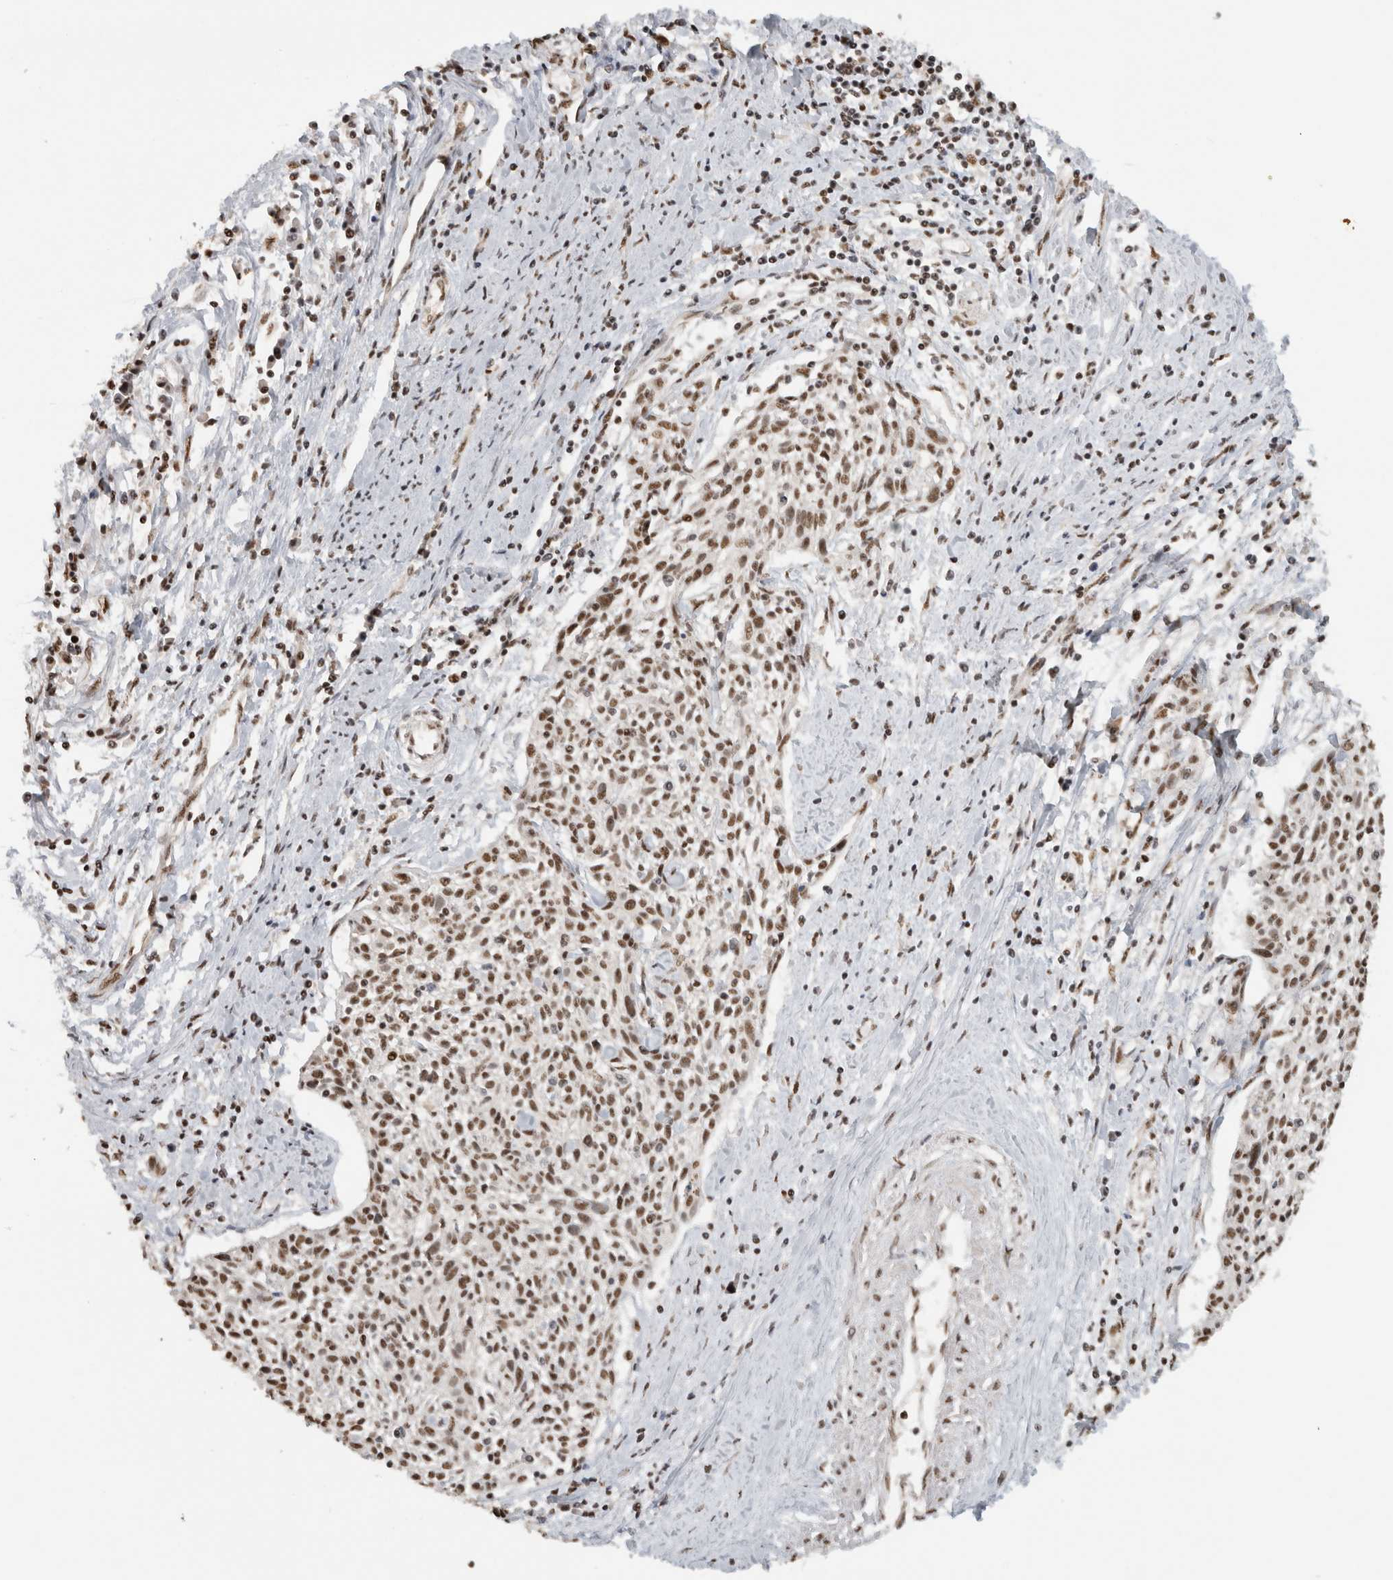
{"staining": {"intensity": "moderate", "quantity": ">75%", "location": "nuclear"}, "tissue": "cervical cancer", "cell_type": "Tumor cells", "image_type": "cancer", "snomed": [{"axis": "morphology", "description": "Squamous cell carcinoma, NOS"}, {"axis": "topography", "description": "Cervix"}], "caption": "Protein staining of cervical squamous cell carcinoma tissue shows moderate nuclear positivity in approximately >75% of tumor cells.", "gene": "EBNA1BP2", "patient": {"sex": "female", "age": 51}}